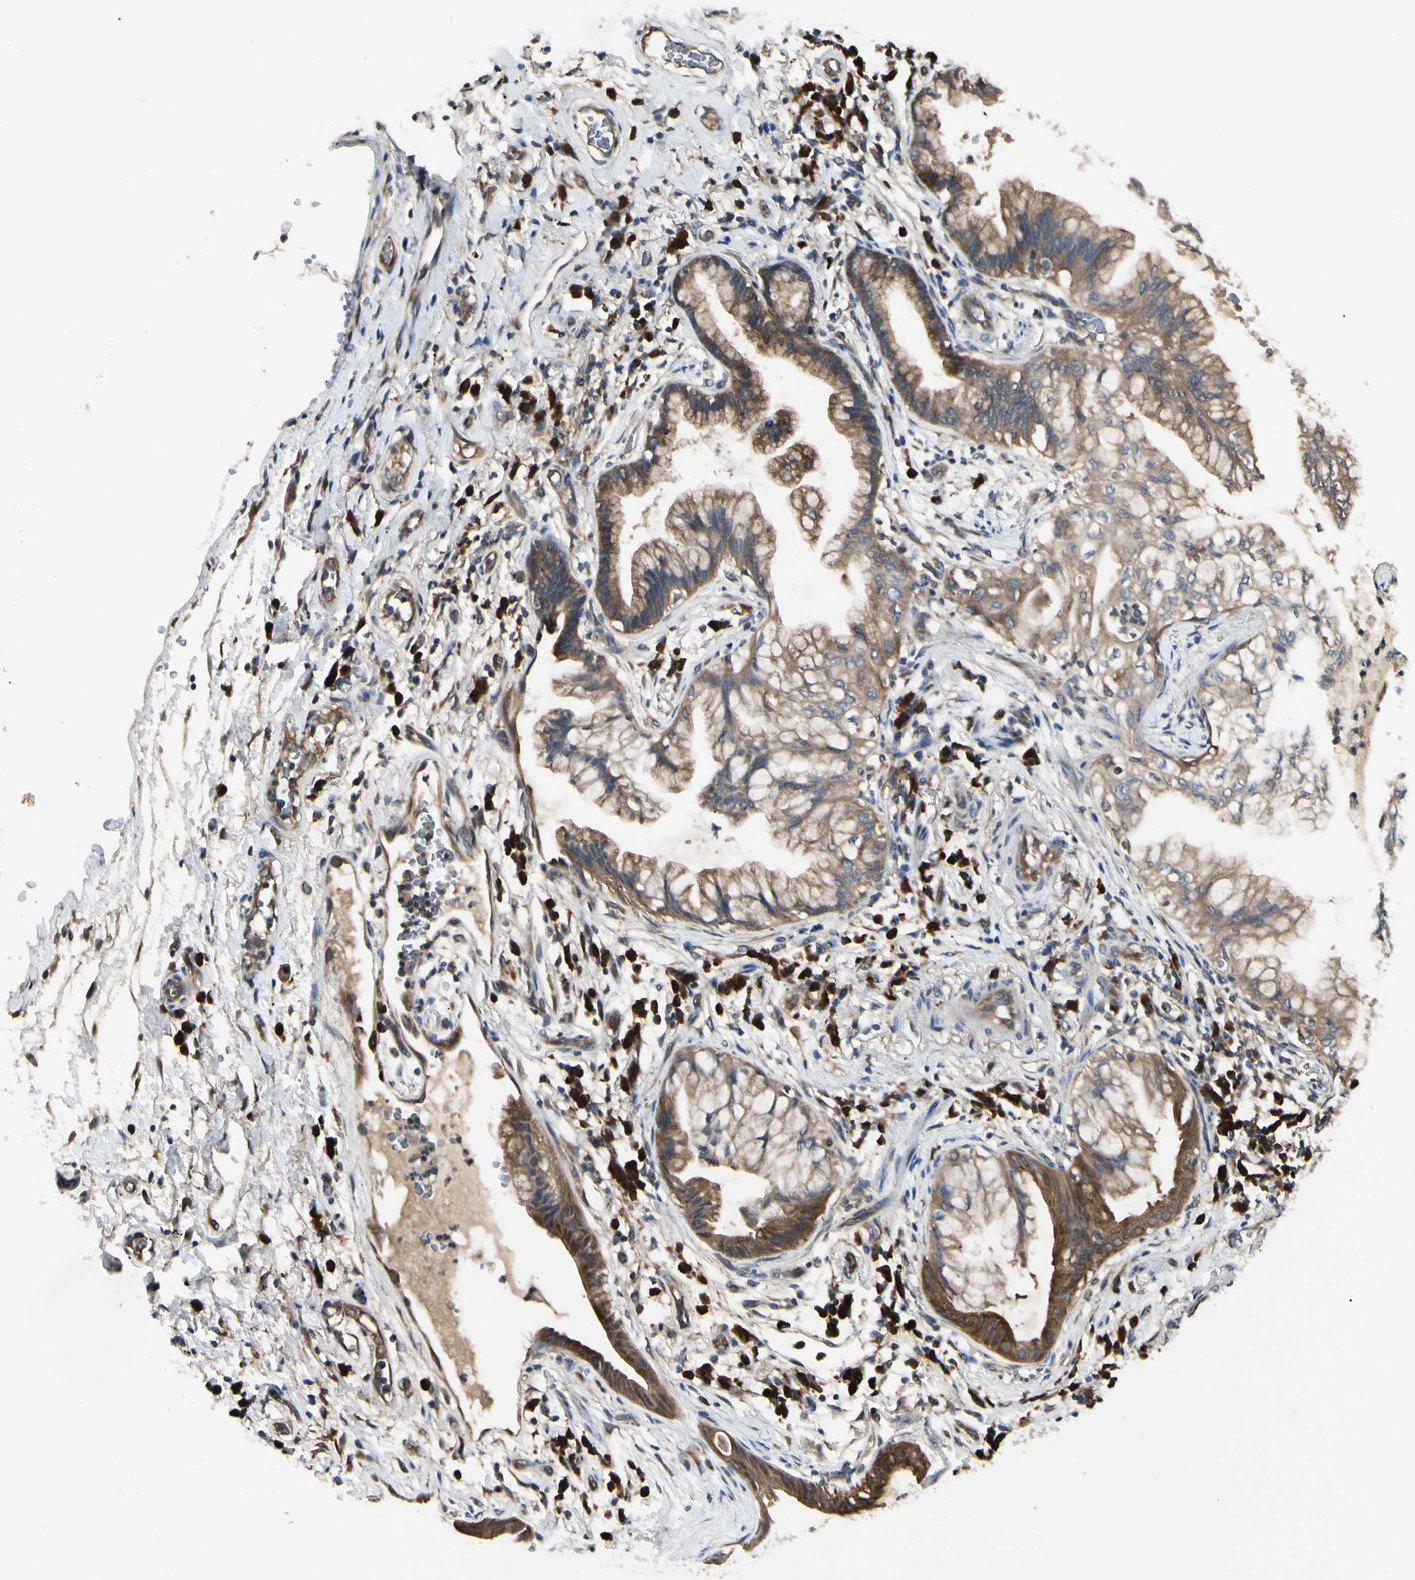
{"staining": {"intensity": "strong", "quantity": ">75%", "location": "cytoplasmic/membranous"}, "tissue": "lung cancer", "cell_type": "Tumor cells", "image_type": "cancer", "snomed": [{"axis": "morphology", "description": "Adenocarcinoma, NOS"}, {"axis": "topography", "description": "Lung"}], "caption": "IHC histopathology image of neoplastic tissue: lung cancer (adenocarcinoma) stained using immunohistochemistry exhibits high levels of strong protein expression localized specifically in the cytoplasmic/membranous of tumor cells, appearing as a cytoplasmic/membranous brown color.", "gene": "NME1-NME2", "patient": {"sex": "female", "age": 70}}